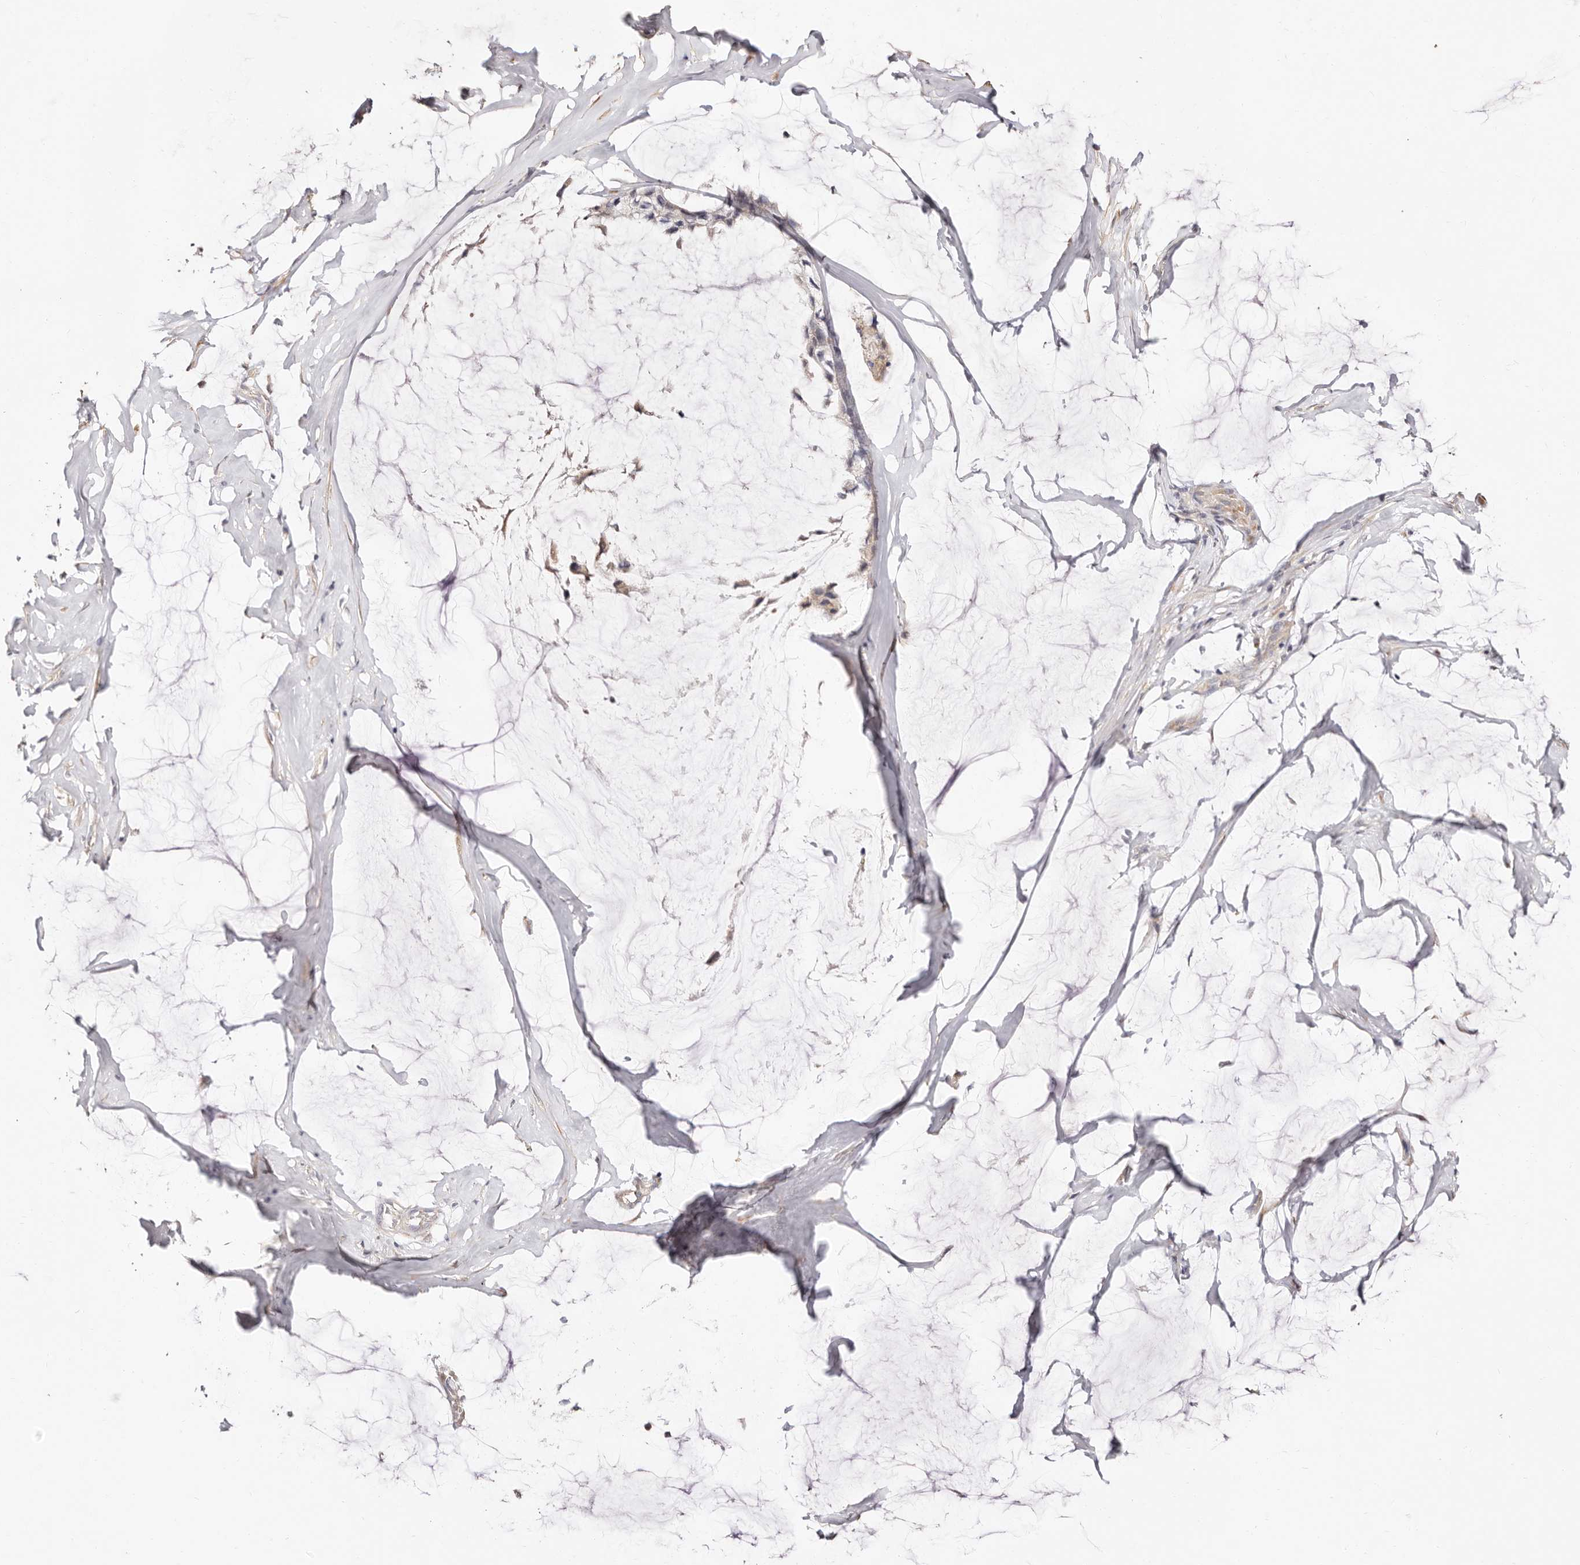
{"staining": {"intensity": "weak", "quantity": "25%-75%", "location": "cytoplasmic/membranous"}, "tissue": "ovarian cancer", "cell_type": "Tumor cells", "image_type": "cancer", "snomed": [{"axis": "morphology", "description": "Cystadenocarcinoma, mucinous, NOS"}, {"axis": "topography", "description": "Ovary"}], "caption": "Immunohistochemistry (DAB) staining of mucinous cystadenocarcinoma (ovarian) displays weak cytoplasmic/membranous protein expression in about 25%-75% of tumor cells.", "gene": "MAPK1", "patient": {"sex": "female", "age": 39}}